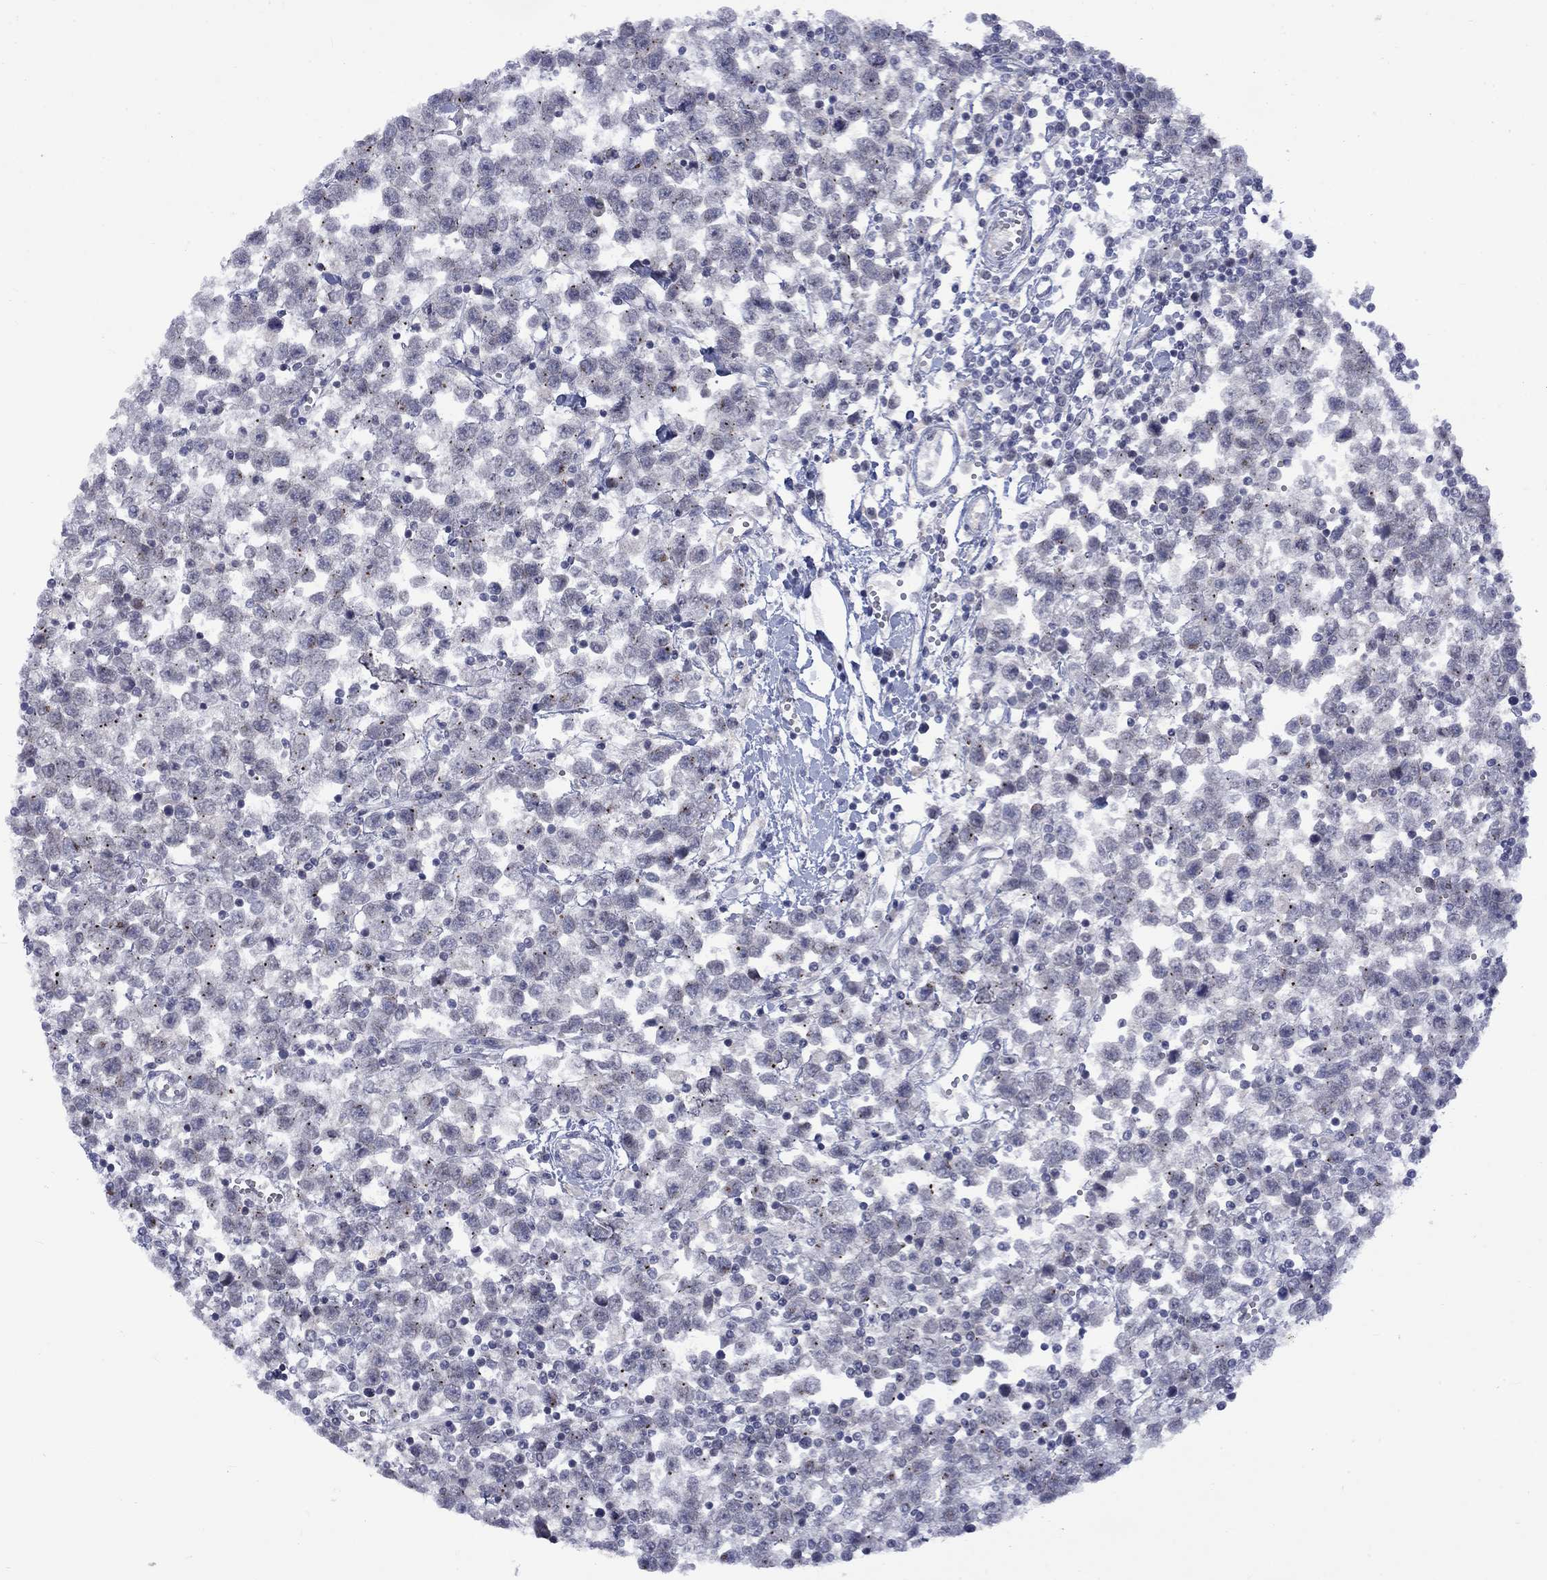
{"staining": {"intensity": "negative", "quantity": "none", "location": "none"}, "tissue": "testis cancer", "cell_type": "Tumor cells", "image_type": "cancer", "snomed": [{"axis": "morphology", "description": "Seminoma, NOS"}, {"axis": "topography", "description": "Testis"}], "caption": "IHC histopathology image of testis cancer (seminoma) stained for a protein (brown), which demonstrates no staining in tumor cells.", "gene": "NSMF", "patient": {"sex": "male", "age": 34}}